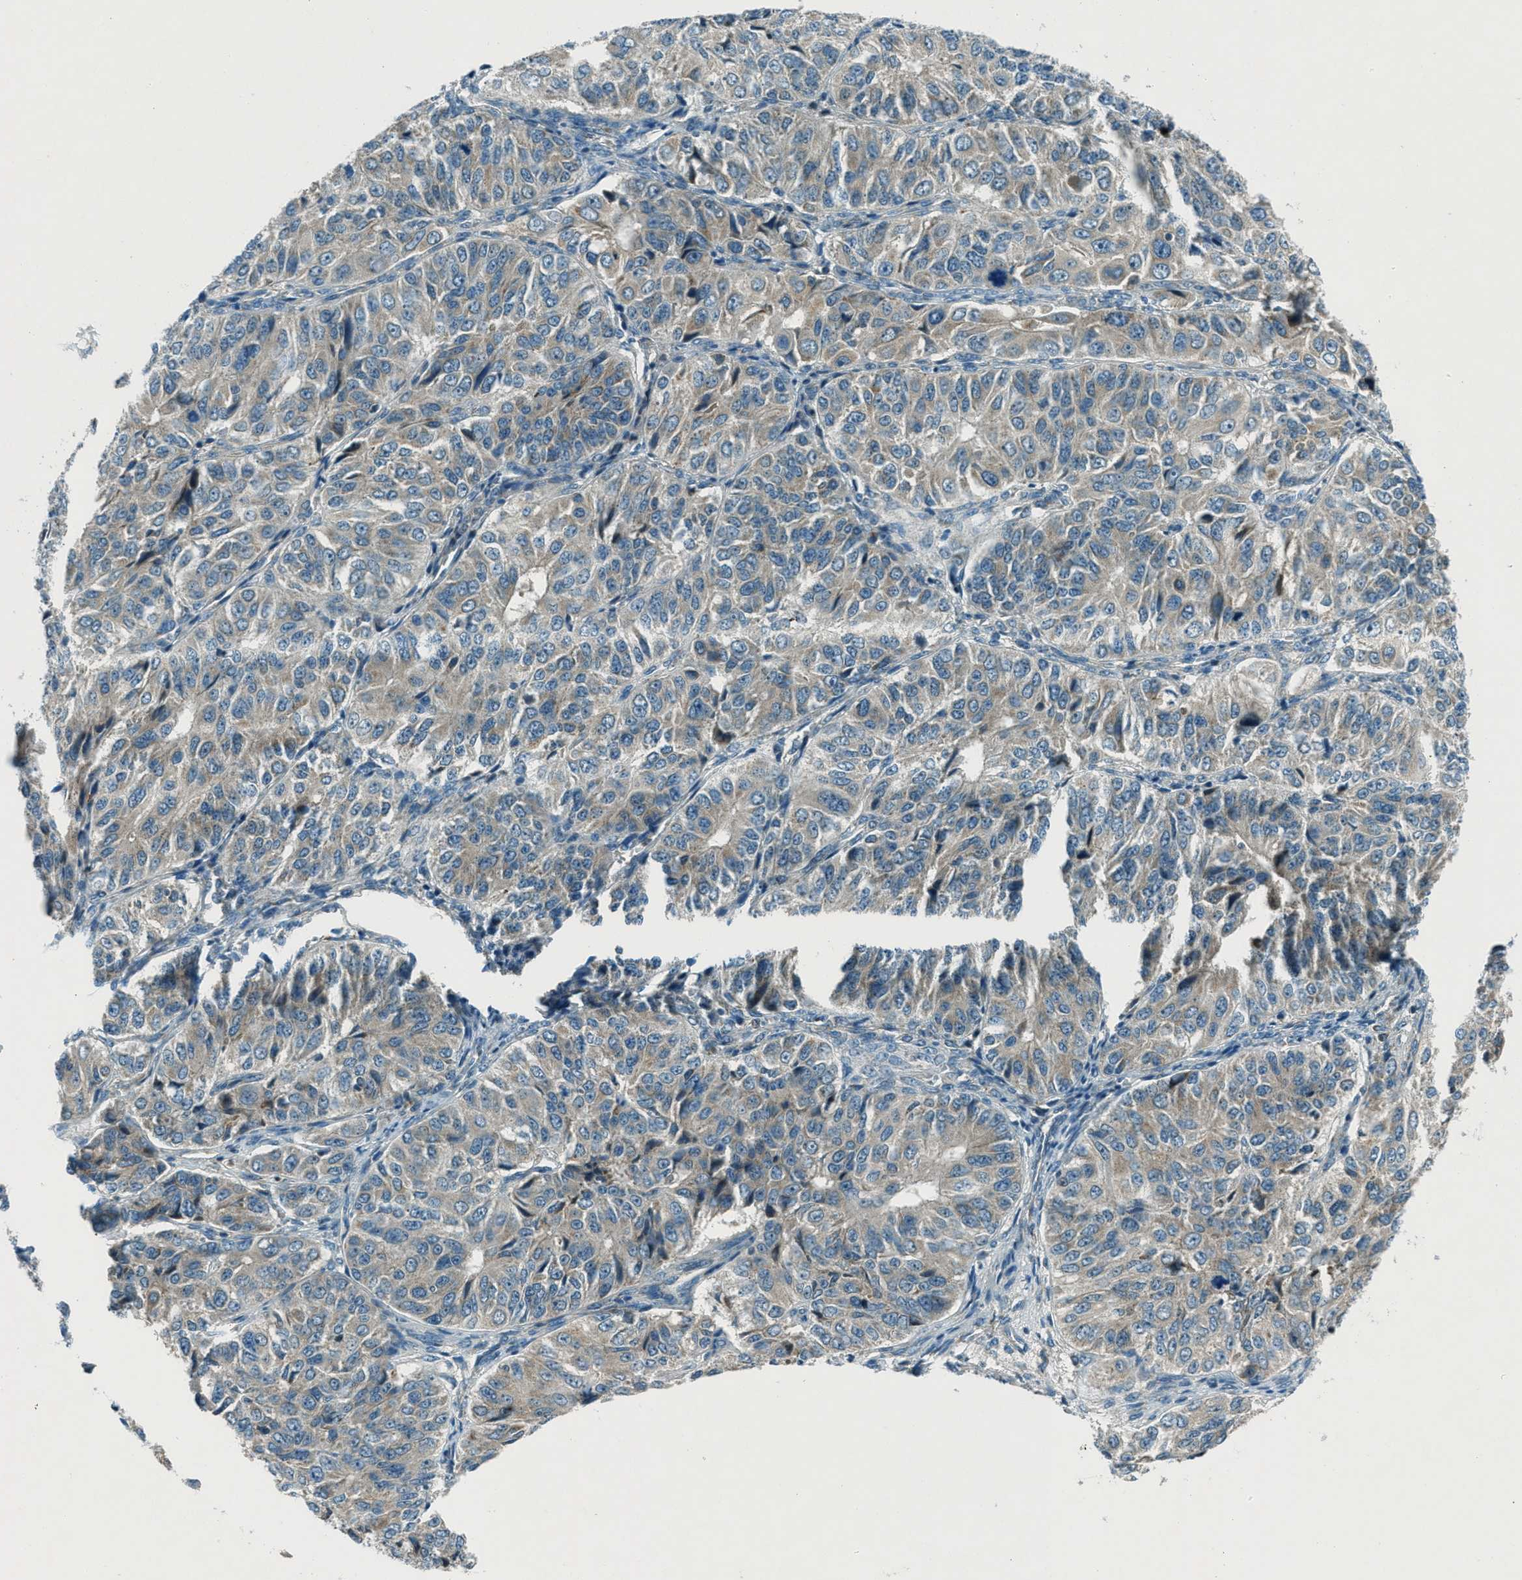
{"staining": {"intensity": "weak", "quantity": "<25%", "location": "cytoplasmic/membranous"}, "tissue": "ovarian cancer", "cell_type": "Tumor cells", "image_type": "cancer", "snomed": [{"axis": "morphology", "description": "Carcinoma, endometroid"}, {"axis": "topography", "description": "Ovary"}], "caption": "This is an immunohistochemistry (IHC) histopathology image of human ovarian endometroid carcinoma. There is no expression in tumor cells.", "gene": "FAR1", "patient": {"sex": "female", "age": 51}}